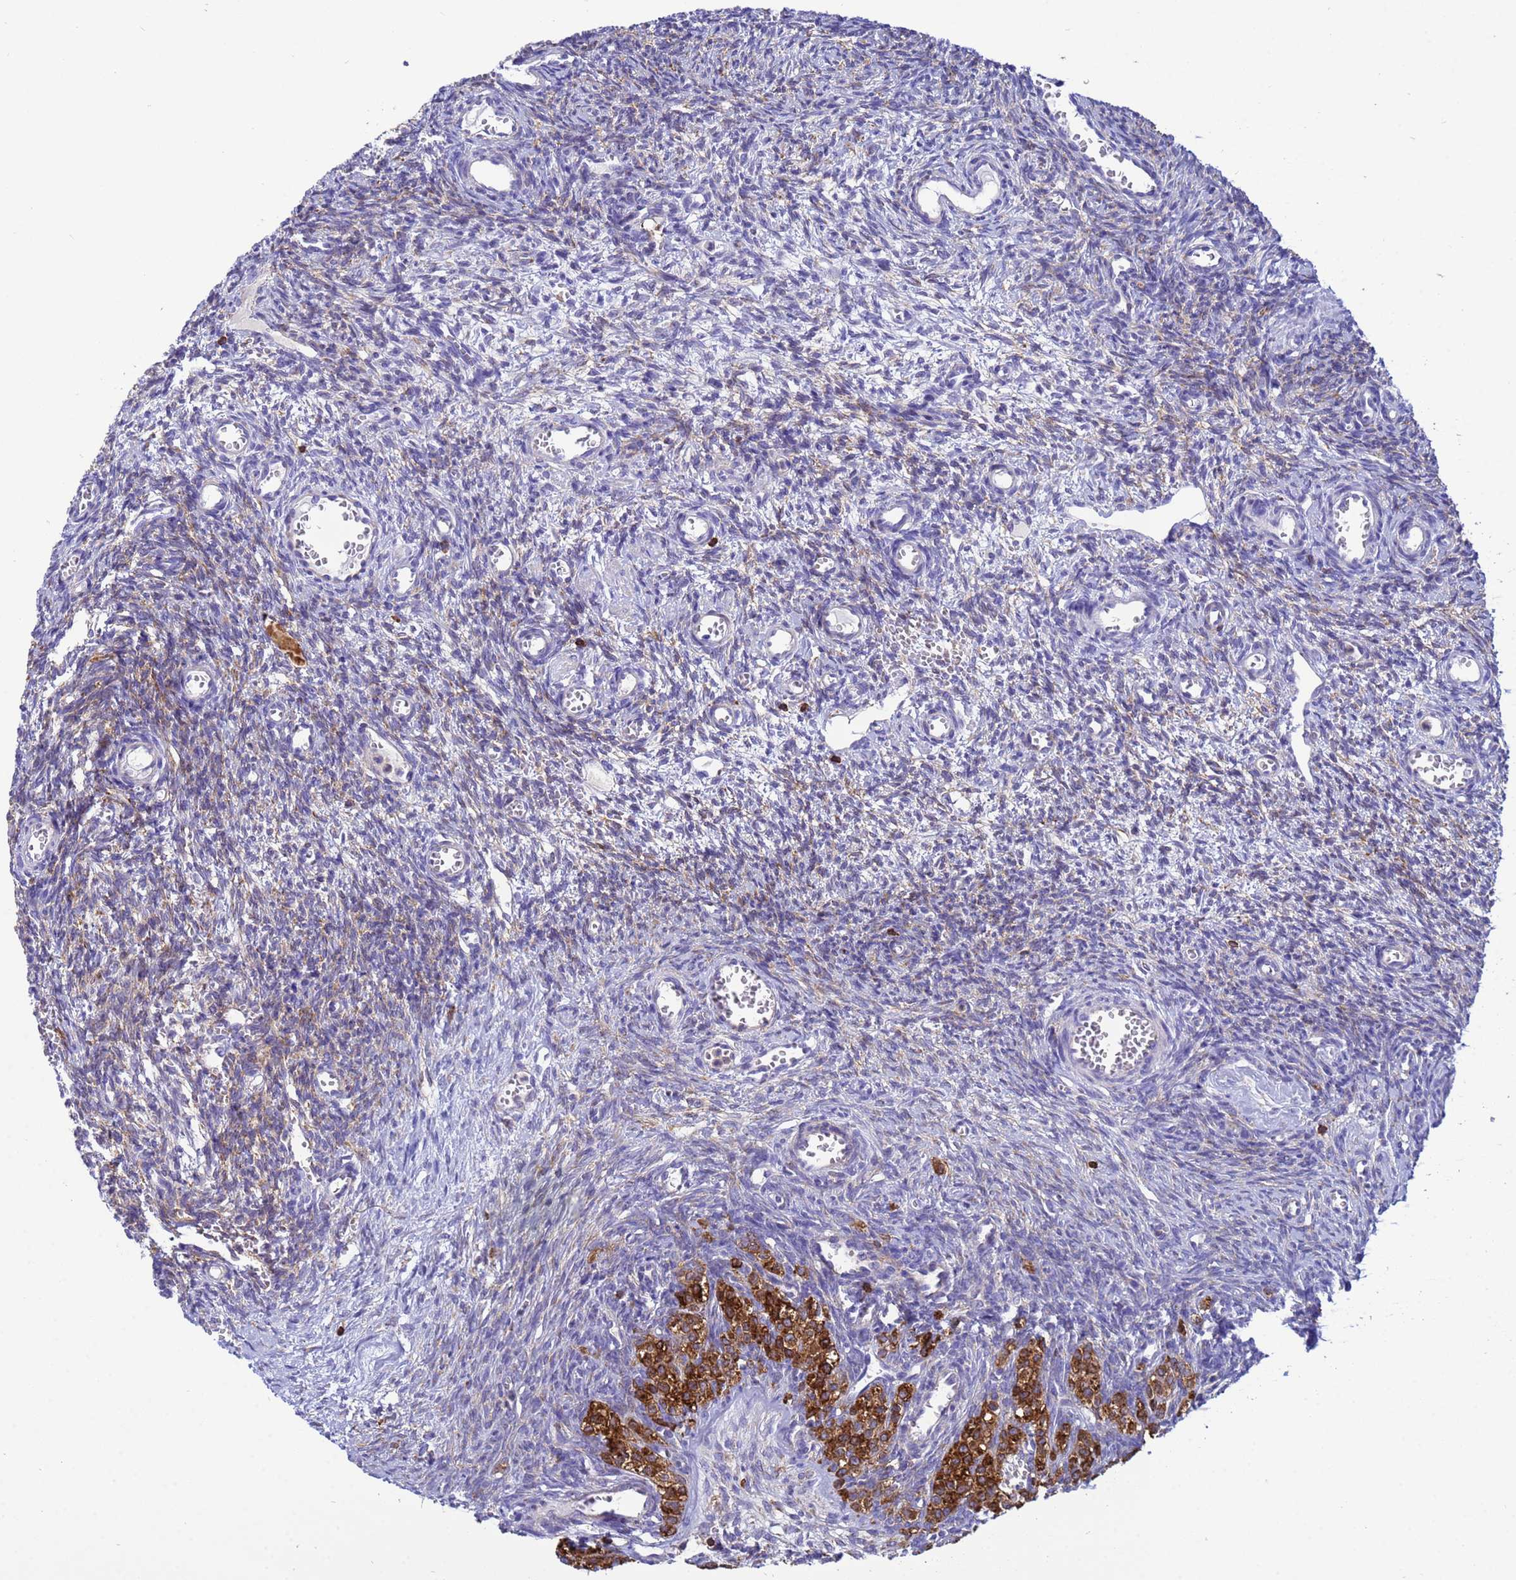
{"staining": {"intensity": "negative", "quantity": "none", "location": "none"}, "tissue": "ovary", "cell_type": "Ovarian stroma cells", "image_type": "normal", "snomed": [{"axis": "morphology", "description": "Normal tissue, NOS"}, {"axis": "topography", "description": "Ovary"}], "caption": "IHC of unremarkable ovary demonstrates no expression in ovarian stroma cells.", "gene": "EZR", "patient": {"sex": "female", "age": 39}}